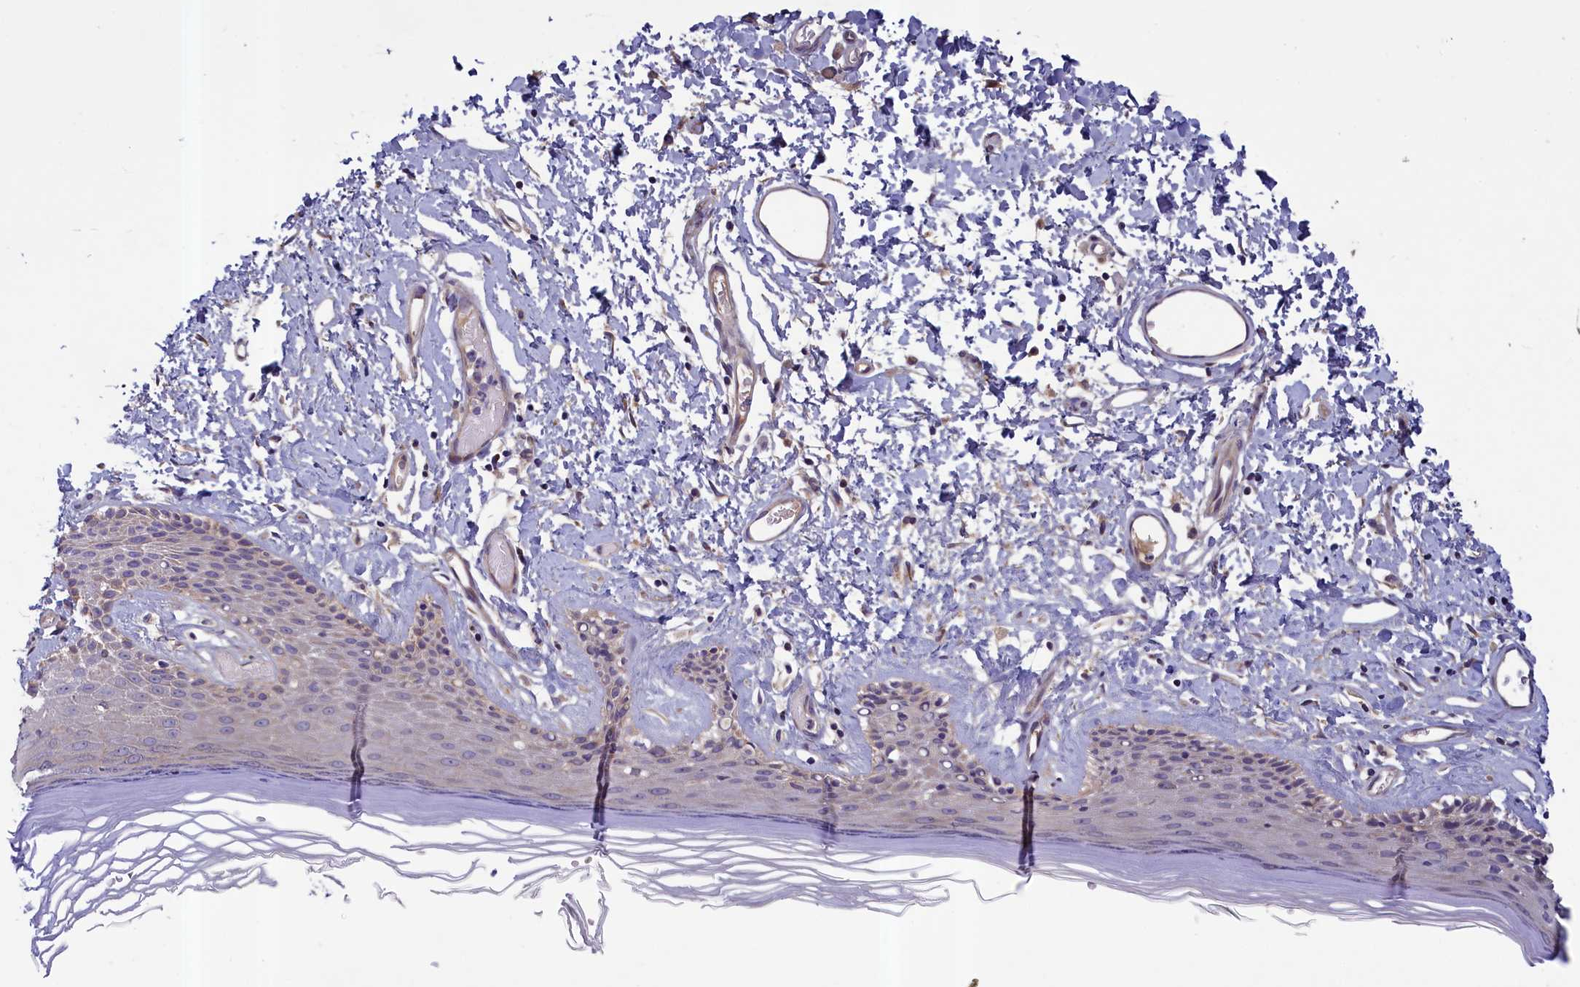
{"staining": {"intensity": "weak", "quantity": "25%-75%", "location": "cytoplasmic/membranous"}, "tissue": "skin", "cell_type": "Epidermal cells", "image_type": "normal", "snomed": [{"axis": "morphology", "description": "Normal tissue, NOS"}, {"axis": "topography", "description": "Adipose tissue"}, {"axis": "topography", "description": "Vascular tissue"}, {"axis": "topography", "description": "Vulva"}, {"axis": "topography", "description": "Peripheral nerve tissue"}], "caption": "Skin stained with immunohistochemistry (IHC) demonstrates weak cytoplasmic/membranous expression in approximately 25%-75% of epidermal cells.", "gene": "NUBP1", "patient": {"sex": "female", "age": 86}}